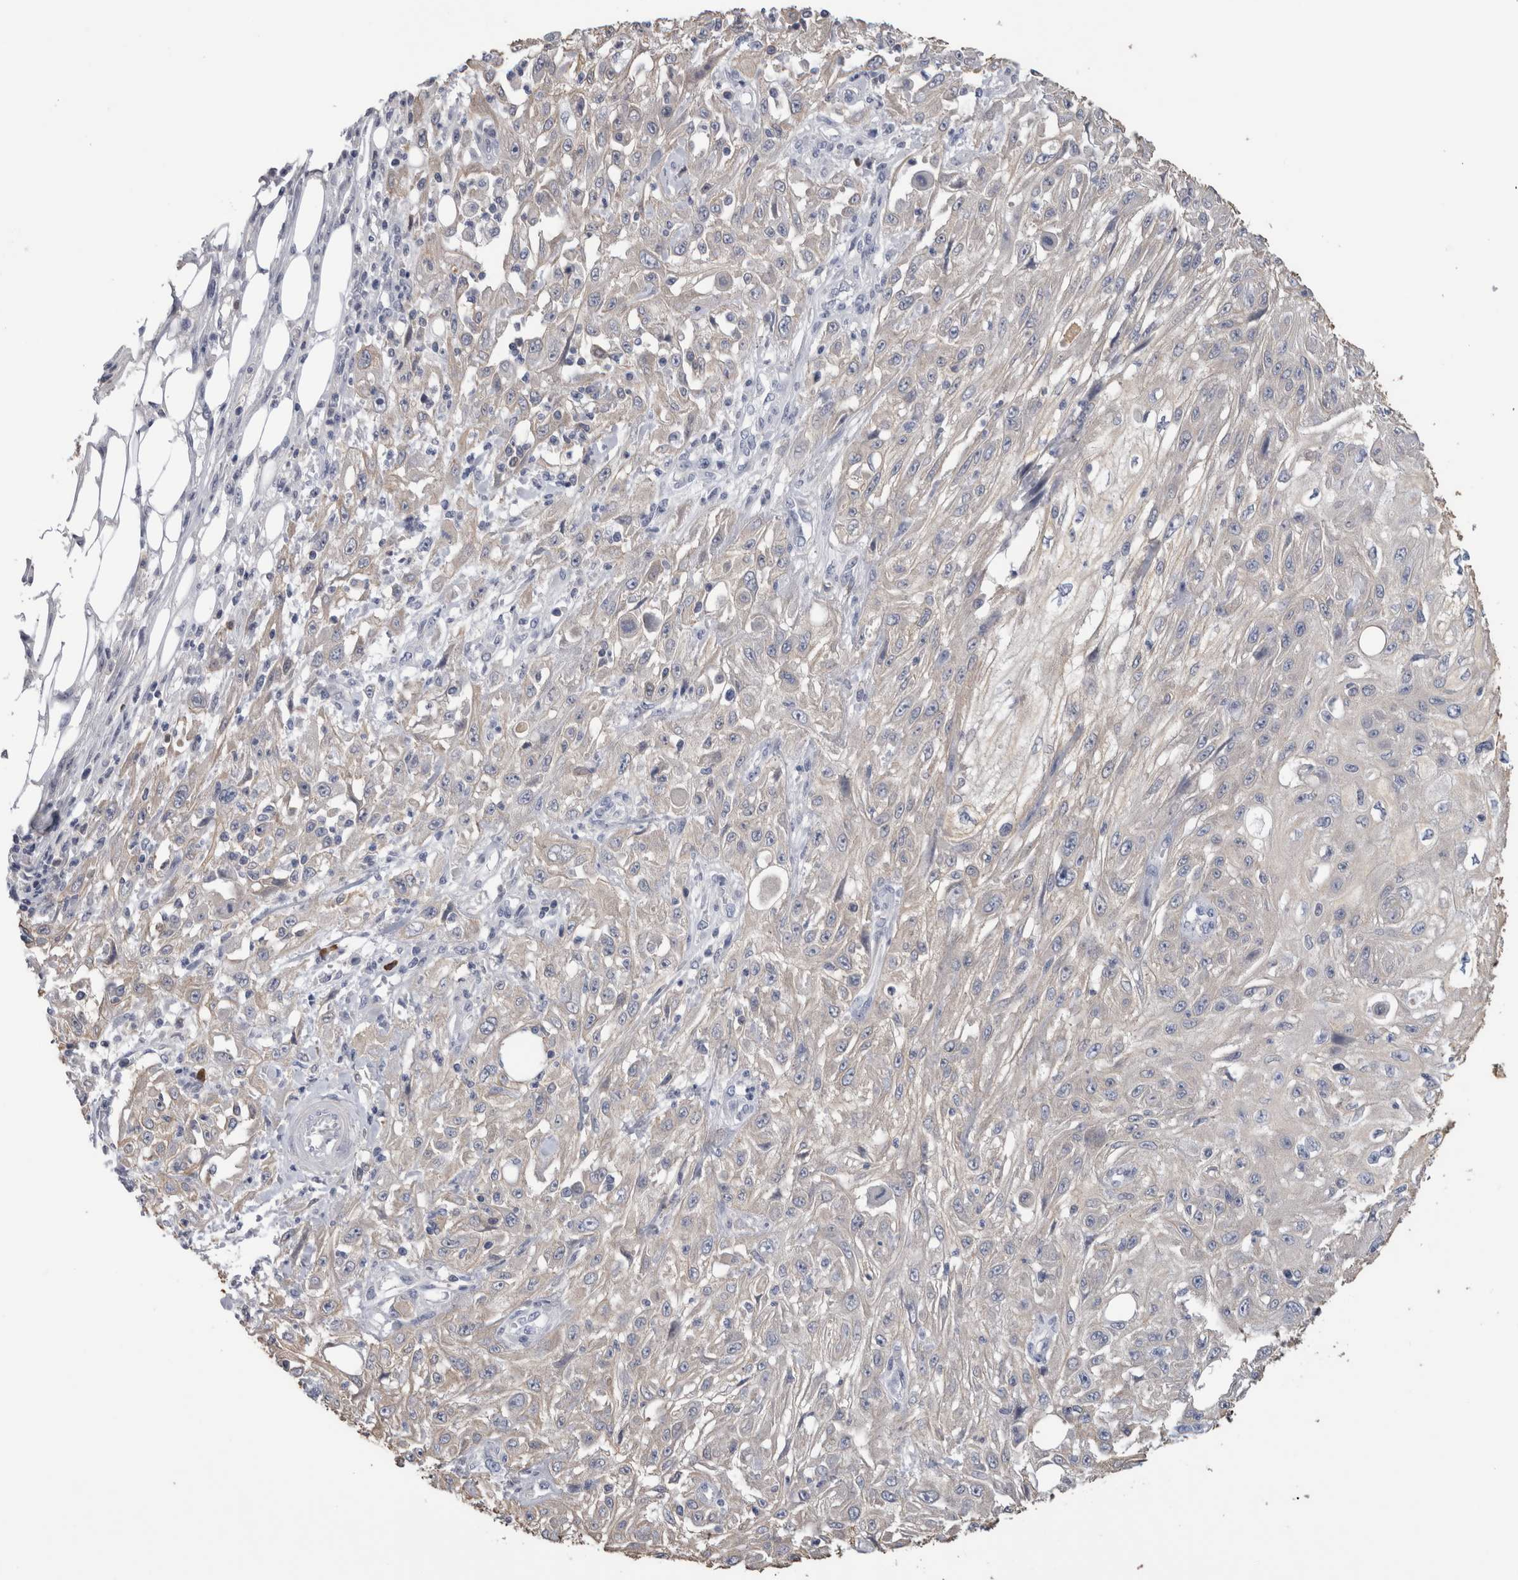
{"staining": {"intensity": "negative", "quantity": "none", "location": "none"}, "tissue": "skin cancer", "cell_type": "Tumor cells", "image_type": "cancer", "snomed": [{"axis": "morphology", "description": "Squamous cell carcinoma, NOS"}, {"axis": "morphology", "description": "Squamous cell carcinoma, metastatic, NOS"}, {"axis": "topography", "description": "Skin"}, {"axis": "topography", "description": "Lymph node"}], "caption": "High magnification brightfield microscopy of skin cancer (squamous cell carcinoma) stained with DAB (3,3'-diaminobenzidine) (brown) and counterstained with hematoxylin (blue): tumor cells show no significant expression.", "gene": "SCRN1", "patient": {"sex": "male", "age": 75}}